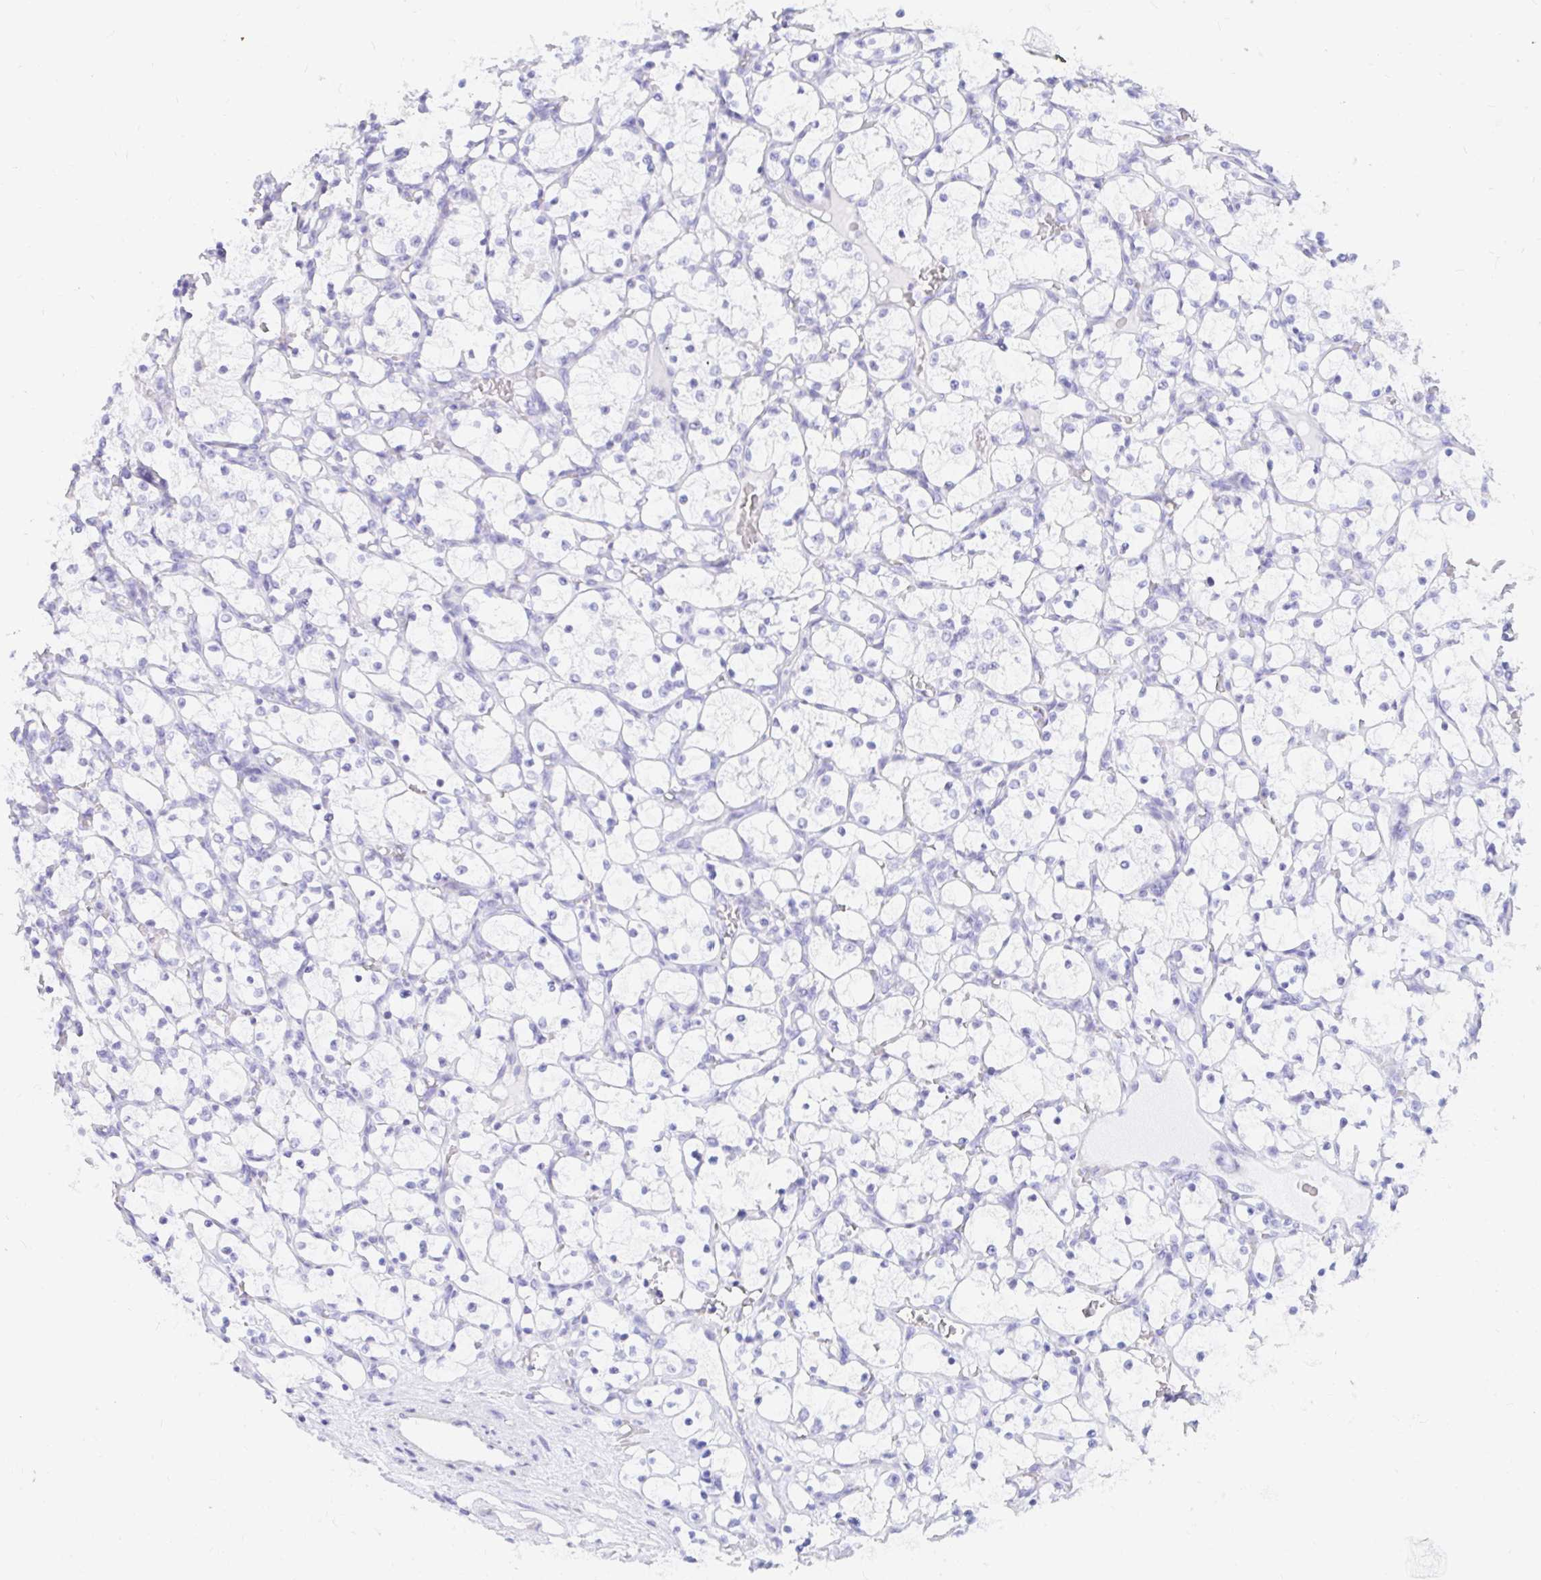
{"staining": {"intensity": "negative", "quantity": "none", "location": "none"}, "tissue": "renal cancer", "cell_type": "Tumor cells", "image_type": "cancer", "snomed": [{"axis": "morphology", "description": "Adenocarcinoma, NOS"}, {"axis": "topography", "description": "Kidney"}], "caption": "There is no significant positivity in tumor cells of renal cancer (adenocarcinoma).", "gene": "PPP1R1B", "patient": {"sex": "female", "age": 69}}